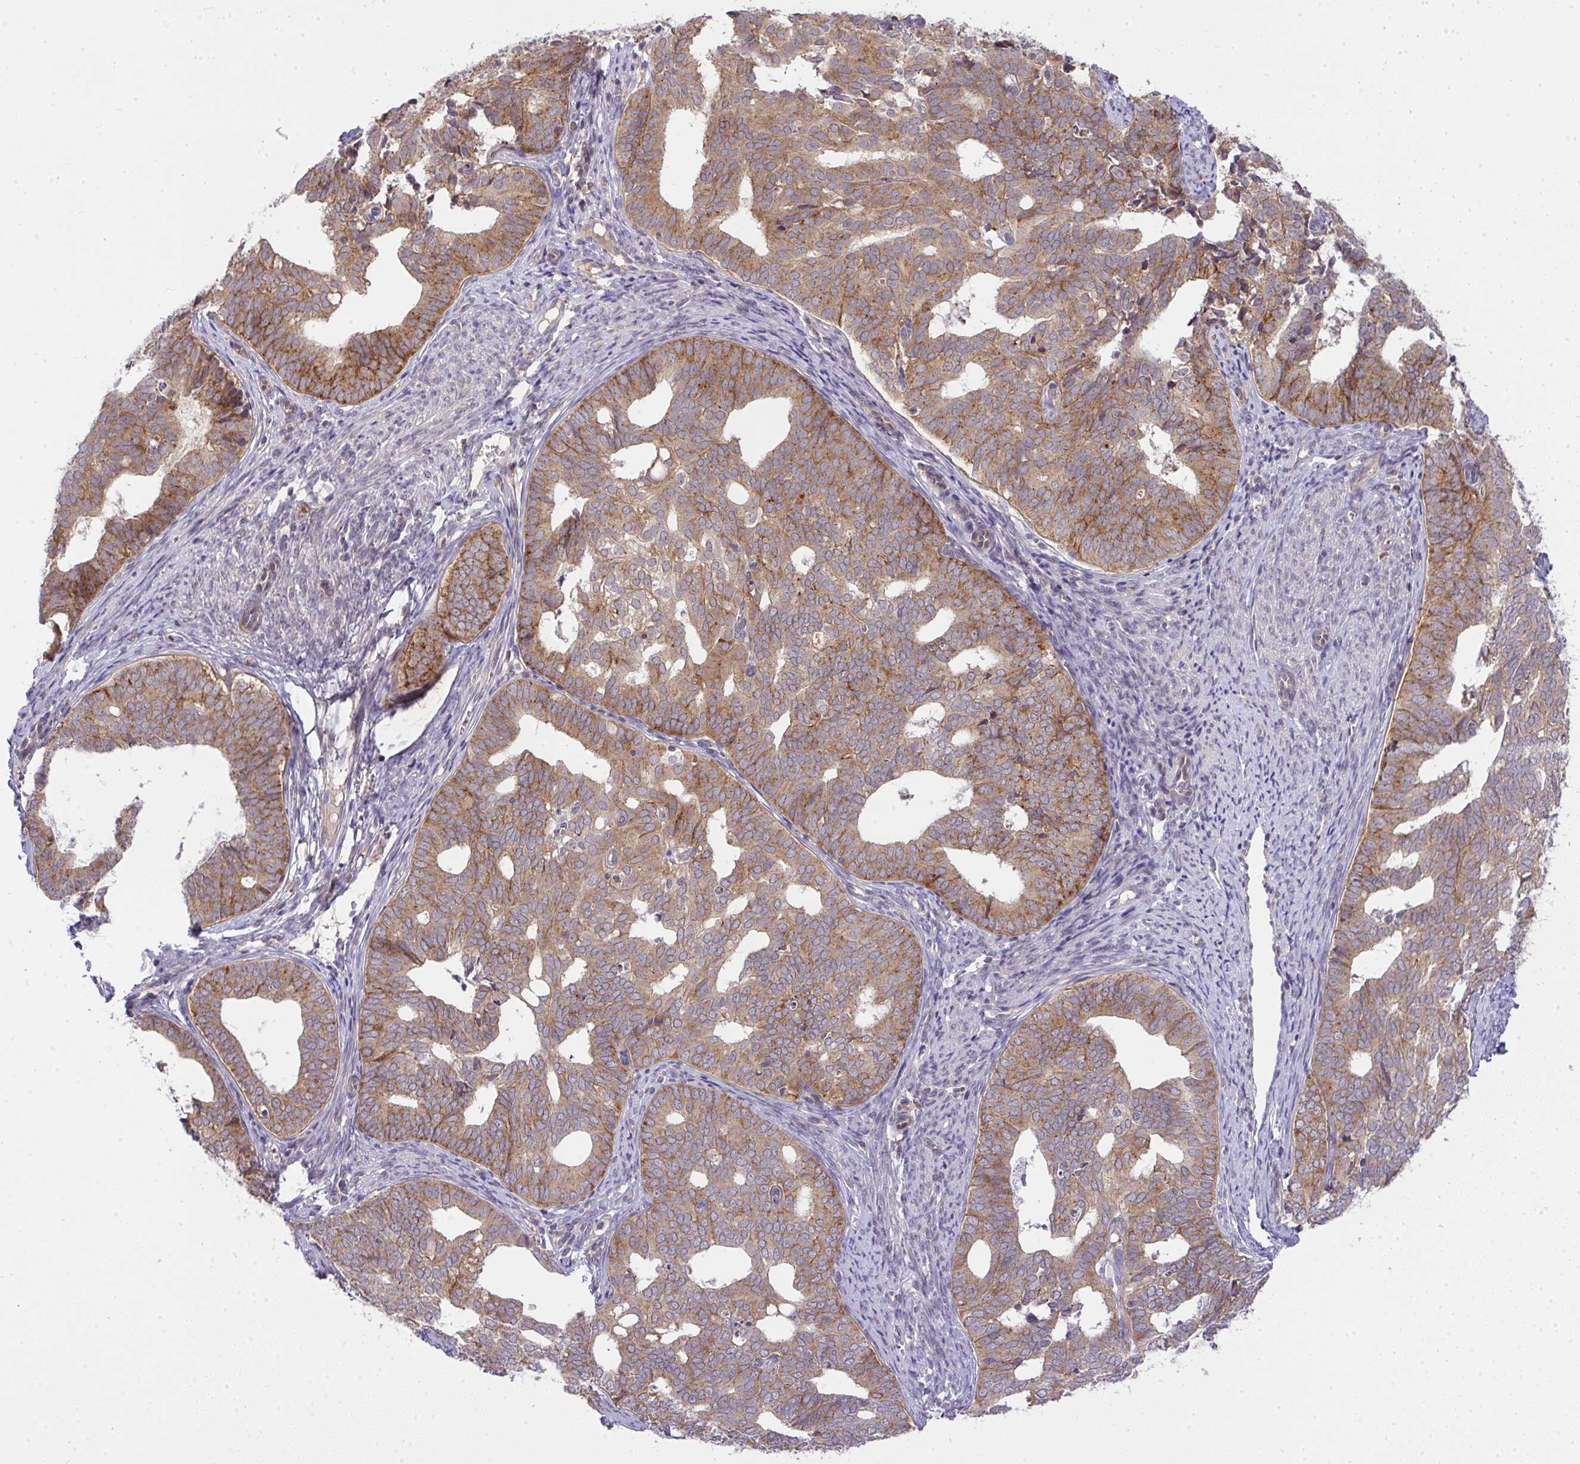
{"staining": {"intensity": "moderate", "quantity": "25%-75%", "location": "cytoplasmic/membranous"}, "tissue": "endometrial cancer", "cell_type": "Tumor cells", "image_type": "cancer", "snomed": [{"axis": "morphology", "description": "Adenocarcinoma, NOS"}, {"axis": "topography", "description": "Endometrium"}], "caption": "Adenocarcinoma (endometrial) stained for a protein reveals moderate cytoplasmic/membranous positivity in tumor cells. (Brightfield microscopy of DAB IHC at high magnification).", "gene": "SLC9A6", "patient": {"sex": "female", "age": 75}}